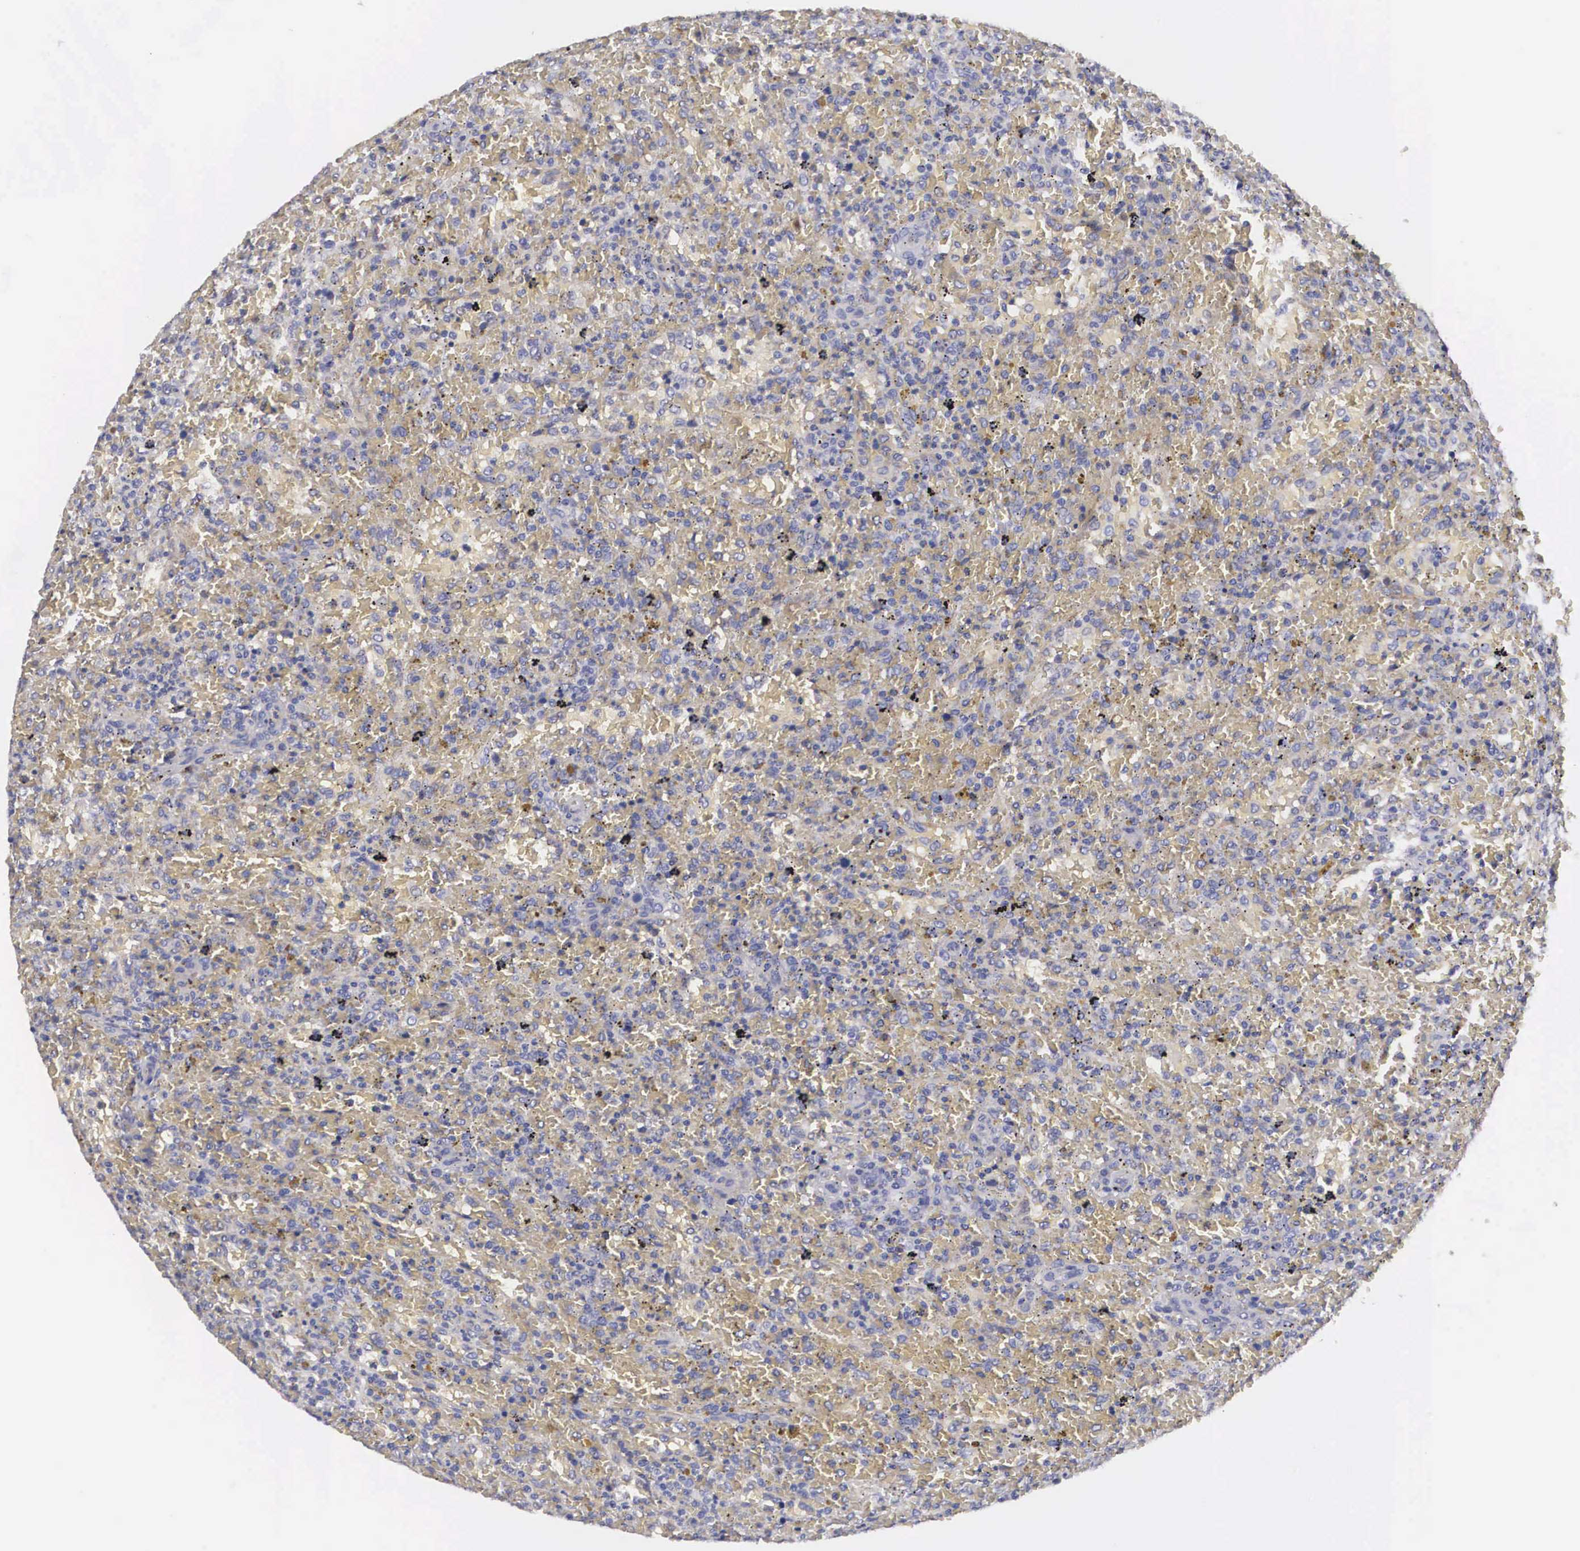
{"staining": {"intensity": "negative", "quantity": "none", "location": "none"}, "tissue": "lymphoma", "cell_type": "Tumor cells", "image_type": "cancer", "snomed": [{"axis": "morphology", "description": "Malignant lymphoma, non-Hodgkin's type, High grade"}, {"axis": "topography", "description": "Spleen"}, {"axis": "topography", "description": "Lymph node"}], "caption": "Histopathology image shows no significant protein expression in tumor cells of lymphoma.", "gene": "ARMCX3", "patient": {"sex": "female", "age": 70}}